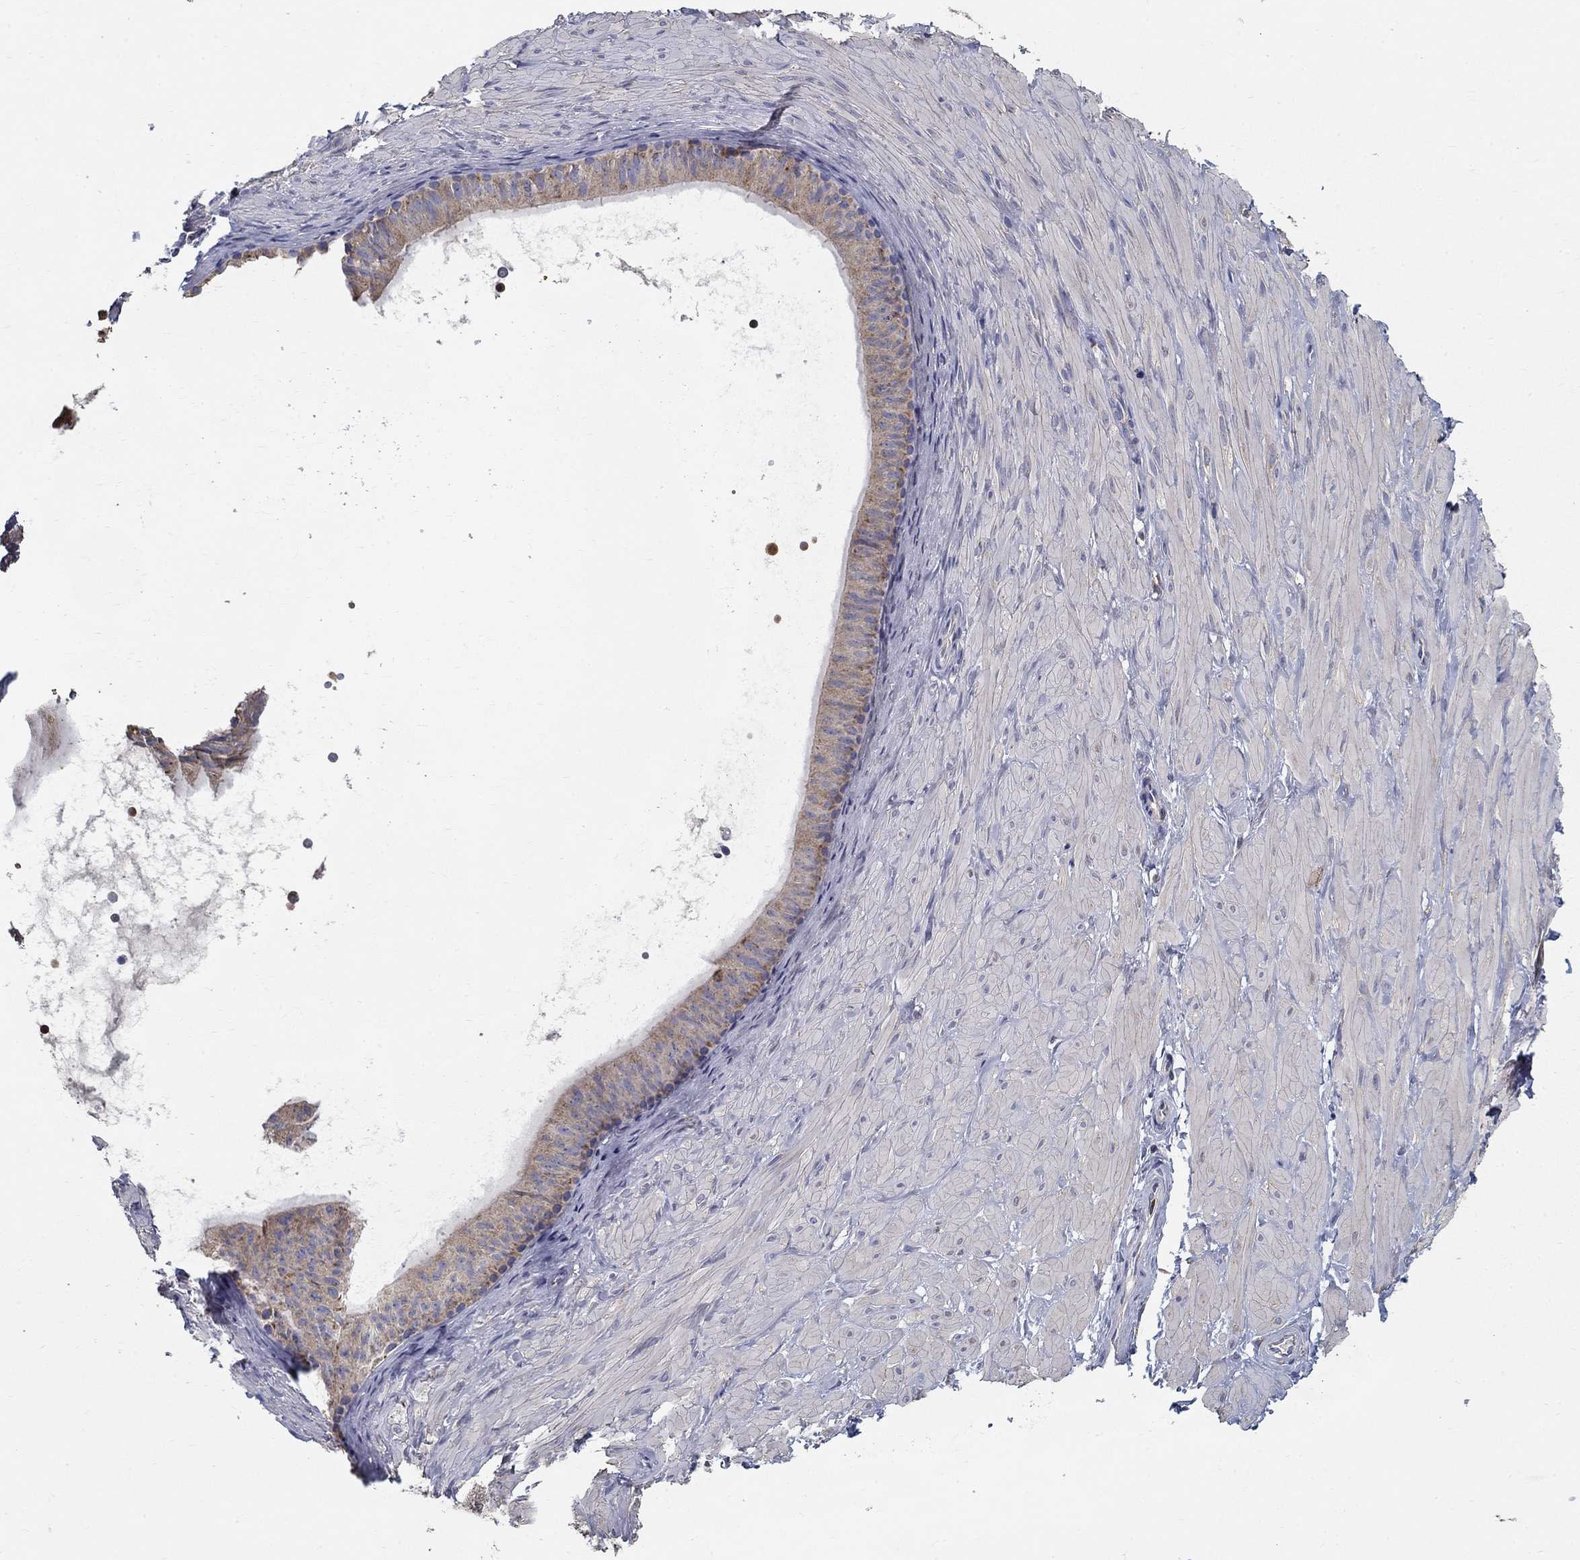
{"staining": {"intensity": "negative", "quantity": "none", "location": "none"}, "tissue": "adipose tissue", "cell_type": "Adipocytes", "image_type": "normal", "snomed": [{"axis": "morphology", "description": "Normal tissue, NOS"}, {"axis": "topography", "description": "Smooth muscle"}, {"axis": "topography", "description": "Peripheral nerve tissue"}], "caption": "DAB (3,3'-diaminobenzidine) immunohistochemical staining of unremarkable human adipose tissue exhibits no significant expression in adipocytes. (Stains: DAB immunohistochemistry with hematoxylin counter stain, Microscopy: brightfield microscopy at high magnification).", "gene": "NME5", "patient": {"sex": "male", "age": 22}}